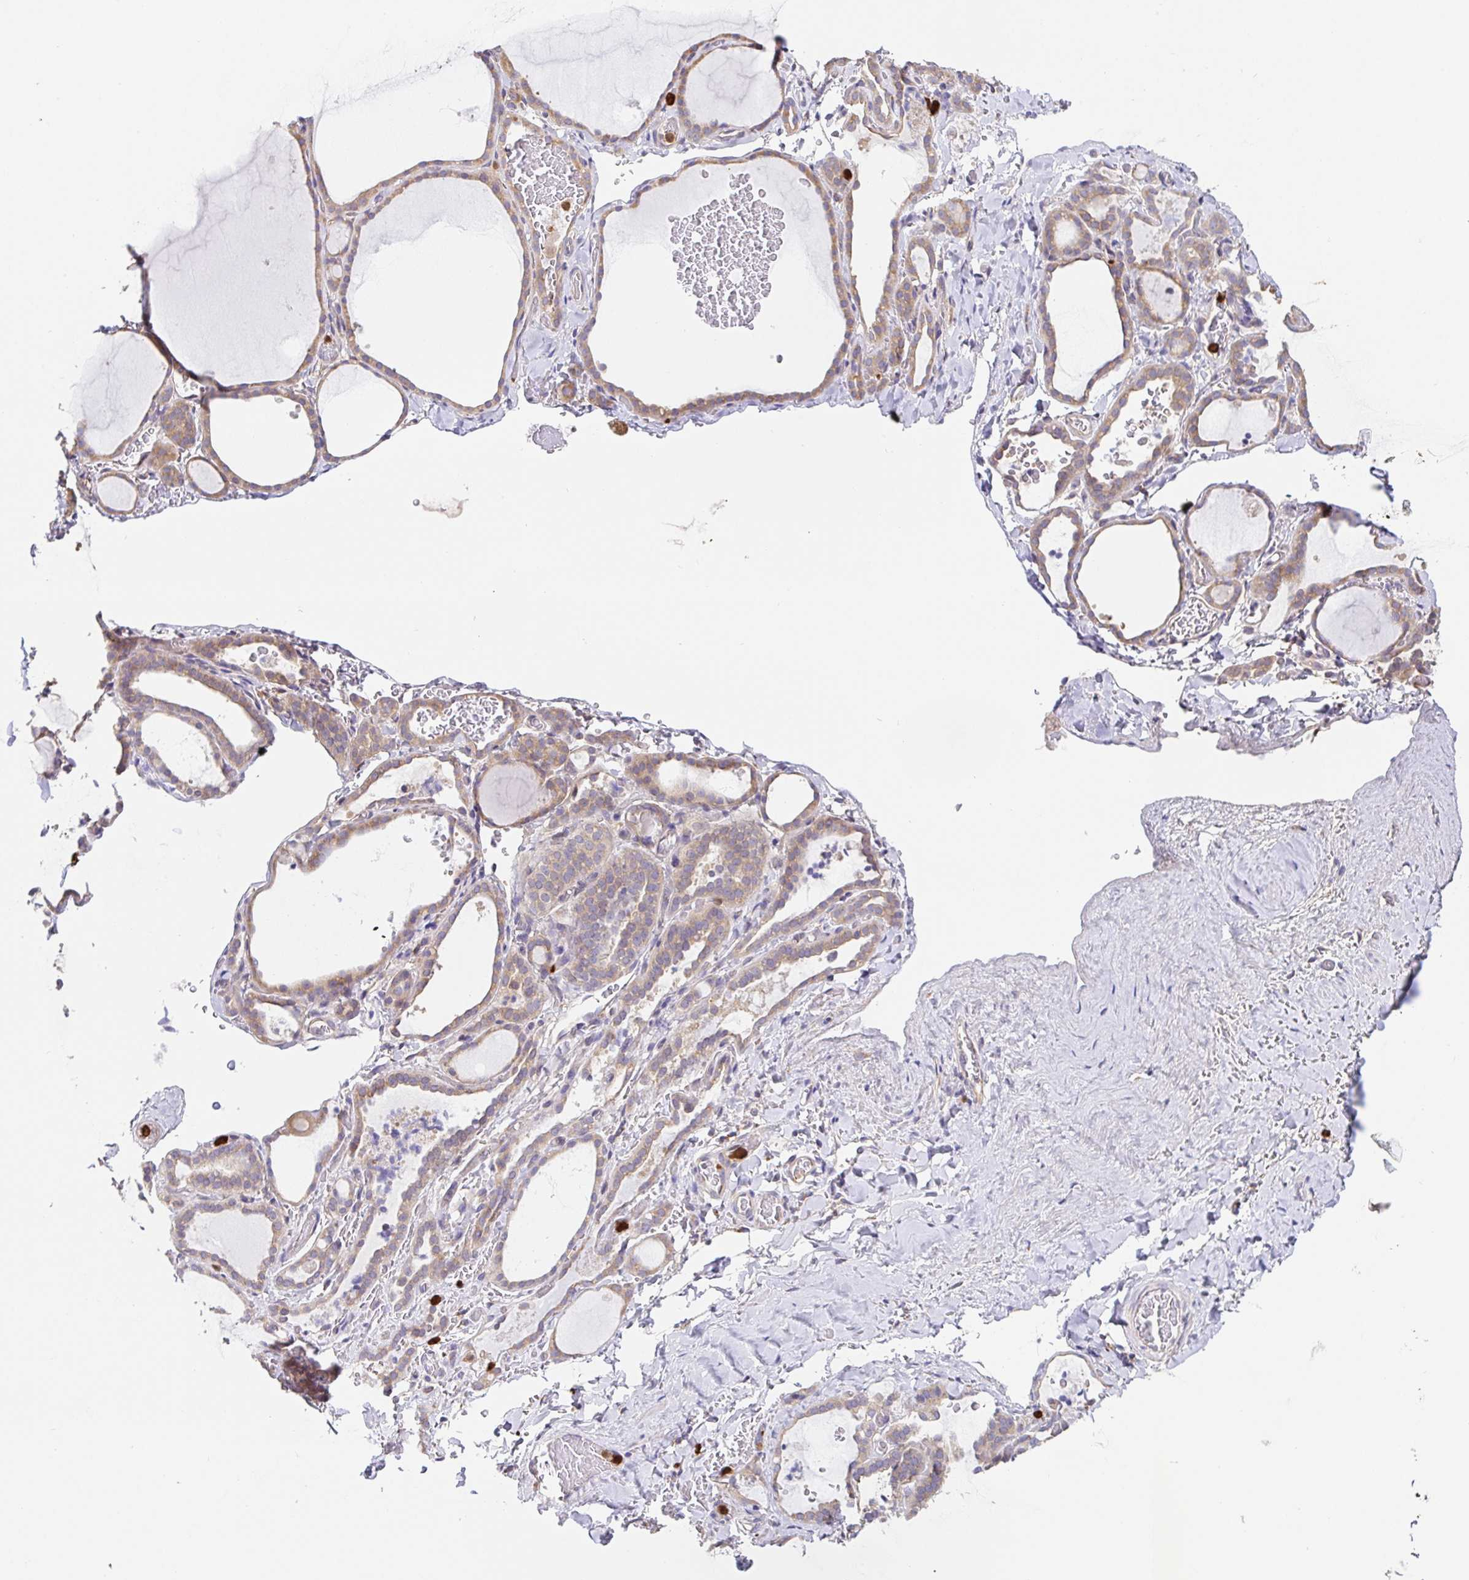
{"staining": {"intensity": "weak", "quantity": ">75%", "location": "cytoplasmic/membranous"}, "tissue": "thyroid gland", "cell_type": "Glandular cells", "image_type": "normal", "snomed": [{"axis": "morphology", "description": "Normal tissue, NOS"}, {"axis": "topography", "description": "Thyroid gland"}], "caption": "High-power microscopy captured an immunohistochemistry (IHC) micrograph of benign thyroid gland, revealing weak cytoplasmic/membranous staining in about >75% of glandular cells. The staining was performed using DAB (3,3'-diaminobenzidine), with brown indicating positive protein expression. Nuclei are stained blue with hematoxylin.", "gene": "PDPK1", "patient": {"sex": "female", "age": 22}}